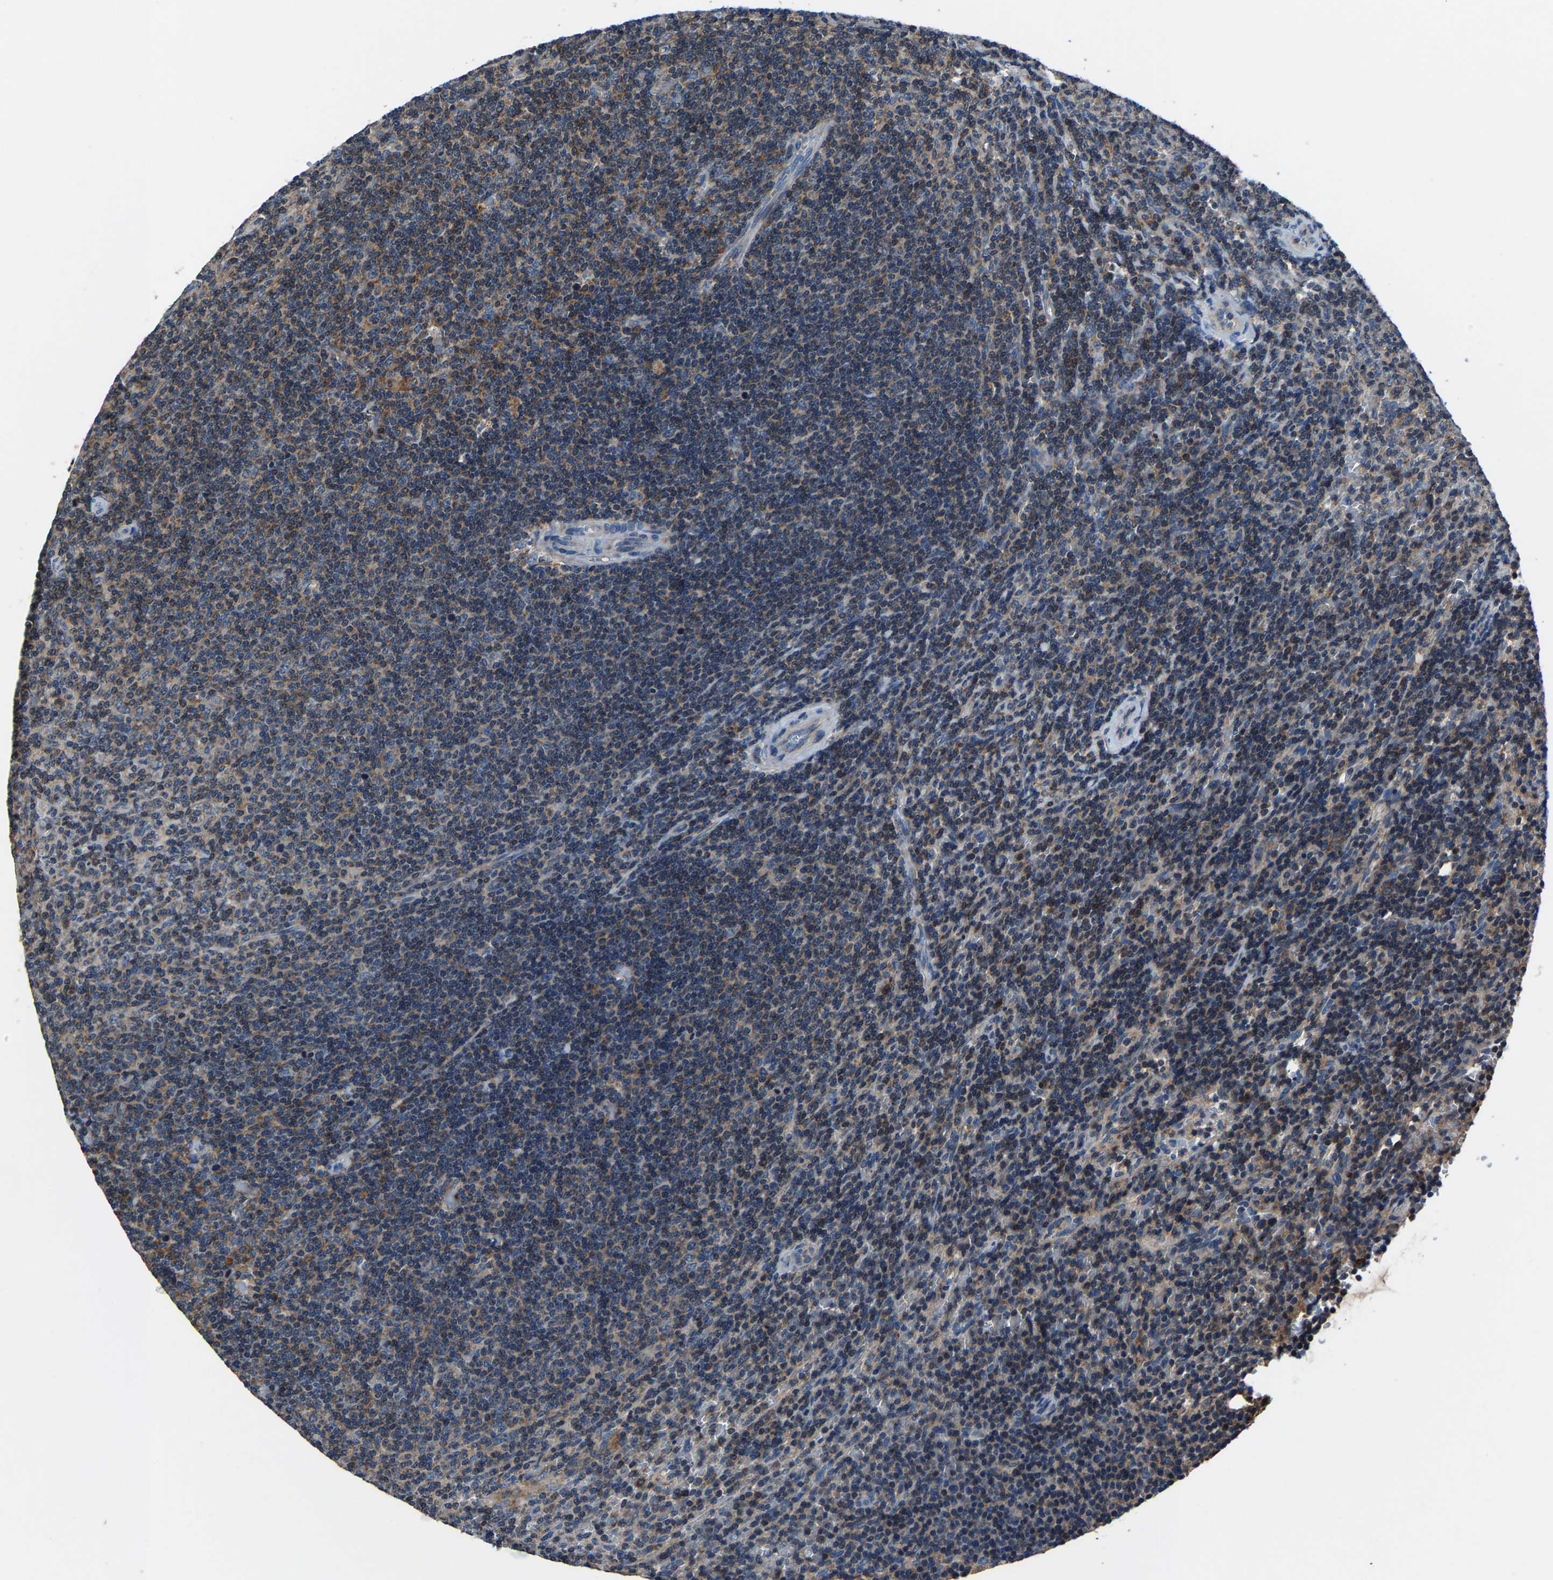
{"staining": {"intensity": "moderate", "quantity": "<25%", "location": "cytoplasmic/membranous"}, "tissue": "lymphoma", "cell_type": "Tumor cells", "image_type": "cancer", "snomed": [{"axis": "morphology", "description": "Malignant lymphoma, non-Hodgkin's type, Low grade"}, {"axis": "topography", "description": "Spleen"}], "caption": "Immunohistochemistry of lymphoma reveals low levels of moderate cytoplasmic/membranous positivity in approximately <25% of tumor cells.", "gene": "KIAA1958", "patient": {"sex": "female", "age": 50}}